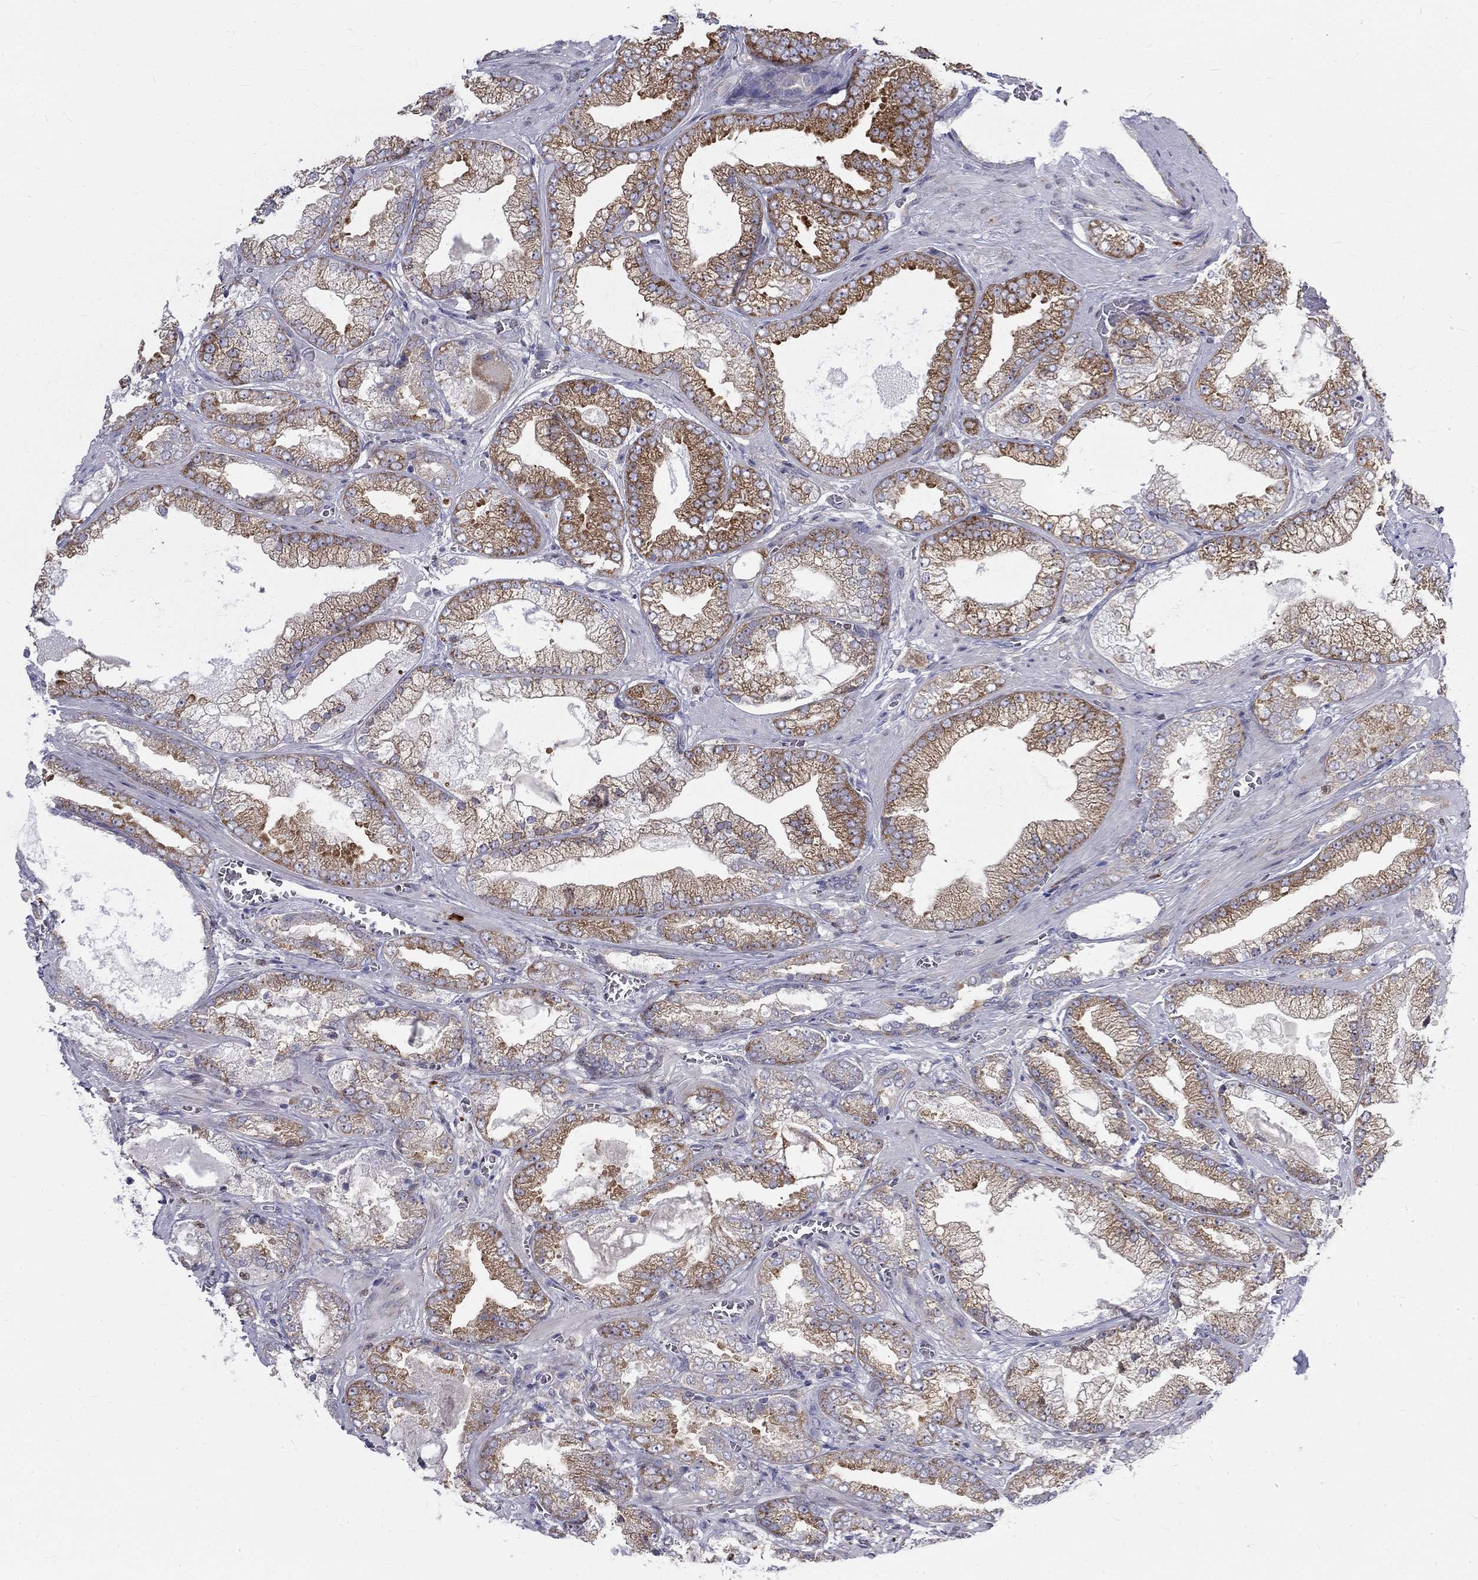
{"staining": {"intensity": "moderate", "quantity": ">75%", "location": "cytoplasmic/membranous"}, "tissue": "prostate cancer", "cell_type": "Tumor cells", "image_type": "cancer", "snomed": [{"axis": "morphology", "description": "Adenocarcinoma, Low grade"}, {"axis": "topography", "description": "Prostate"}], "caption": "A brown stain highlights moderate cytoplasmic/membranous staining of a protein in adenocarcinoma (low-grade) (prostate) tumor cells.", "gene": "PABPC4", "patient": {"sex": "male", "age": 57}}